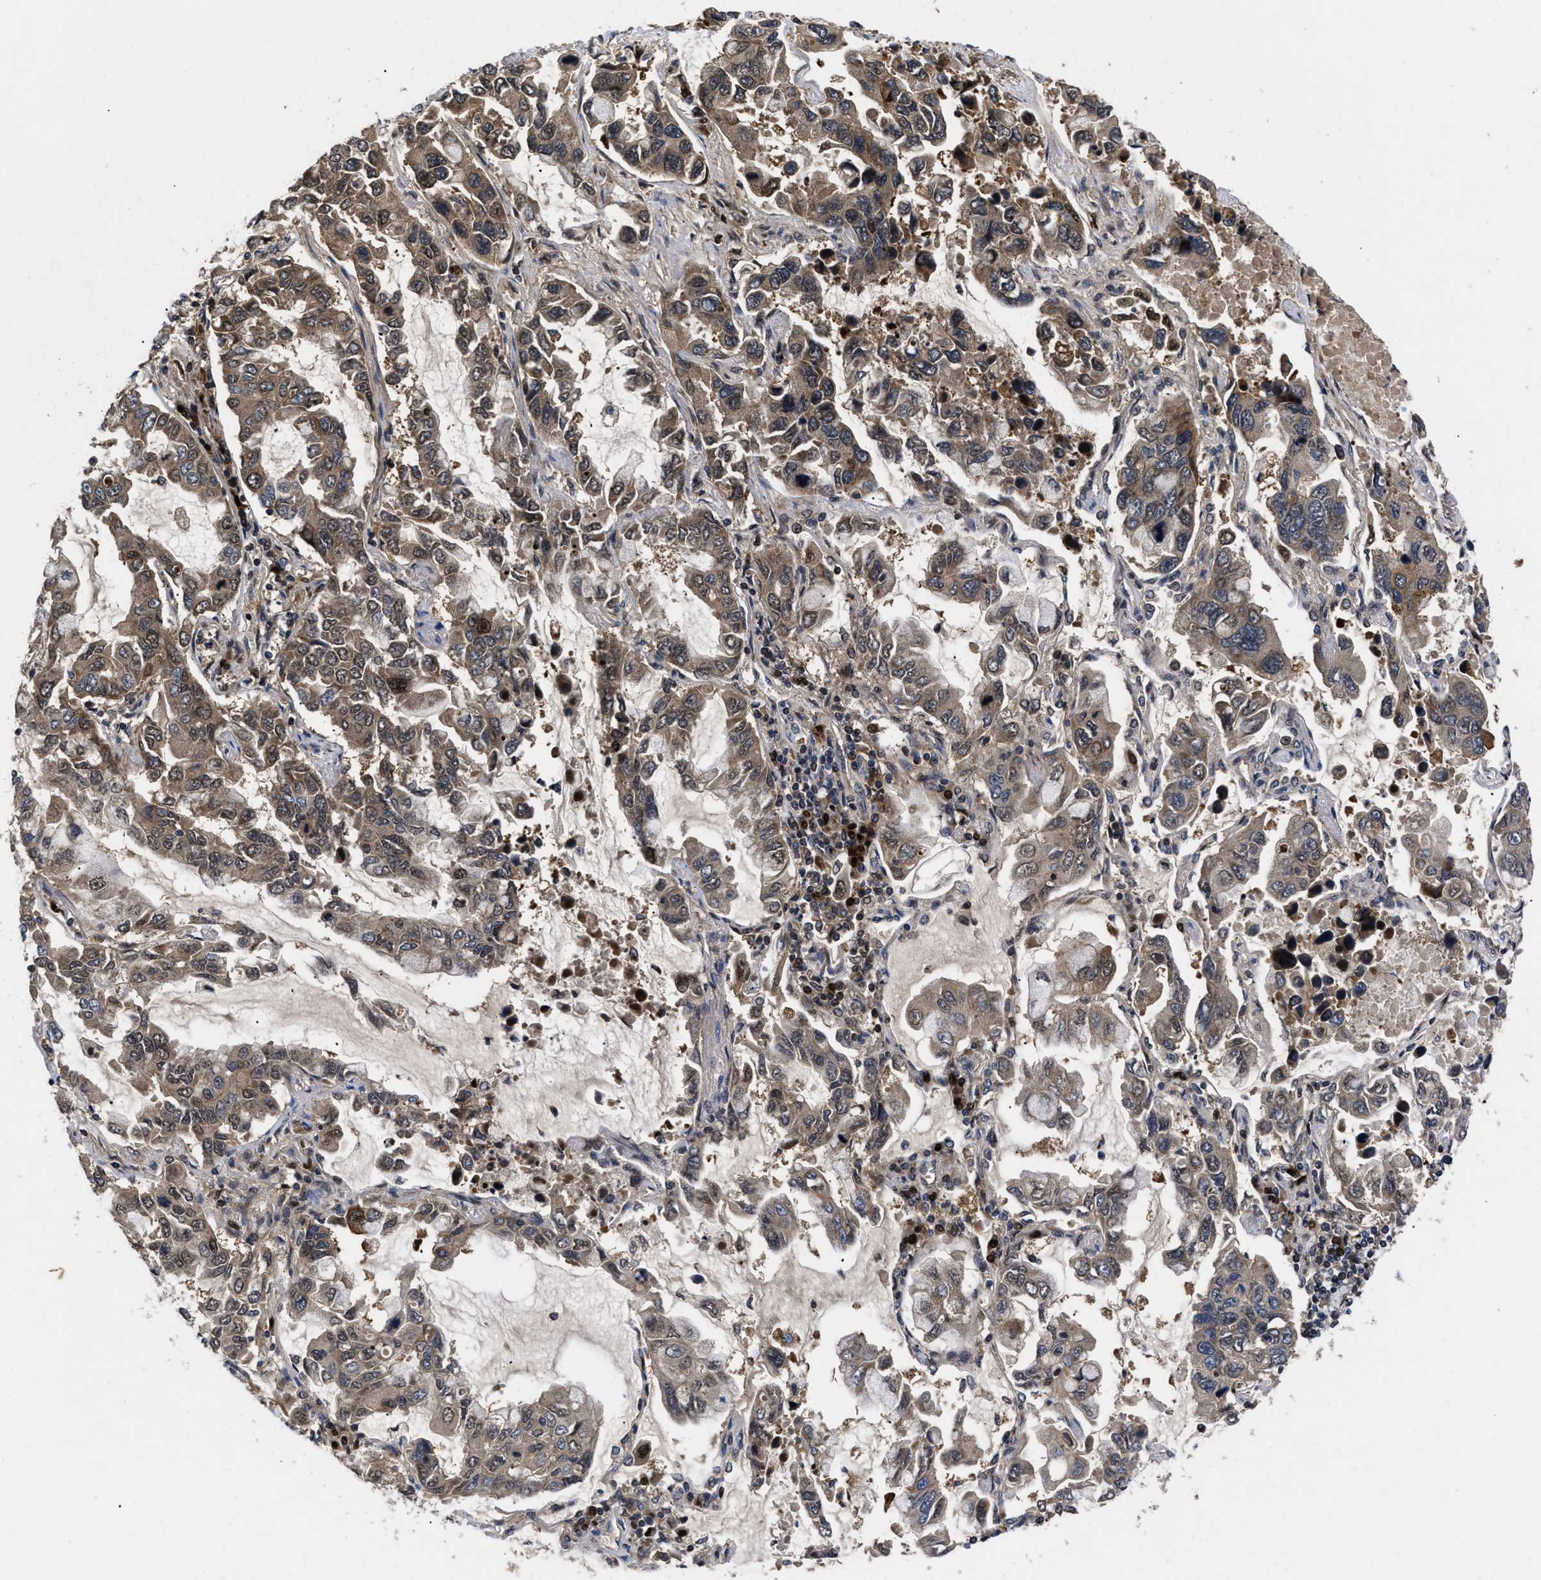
{"staining": {"intensity": "moderate", "quantity": ">75%", "location": "cytoplasmic/membranous"}, "tissue": "lung cancer", "cell_type": "Tumor cells", "image_type": "cancer", "snomed": [{"axis": "morphology", "description": "Adenocarcinoma, NOS"}, {"axis": "topography", "description": "Lung"}], "caption": "Protein staining shows moderate cytoplasmic/membranous expression in approximately >75% of tumor cells in lung cancer. (Stains: DAB (3,3'-diaminobenzidine) in brown, nuclei in blue, Microscopy: brightfield microscopy at high magnification).", "gene": "FAM200A", "patient": {"sex": "male", "age": 64}}